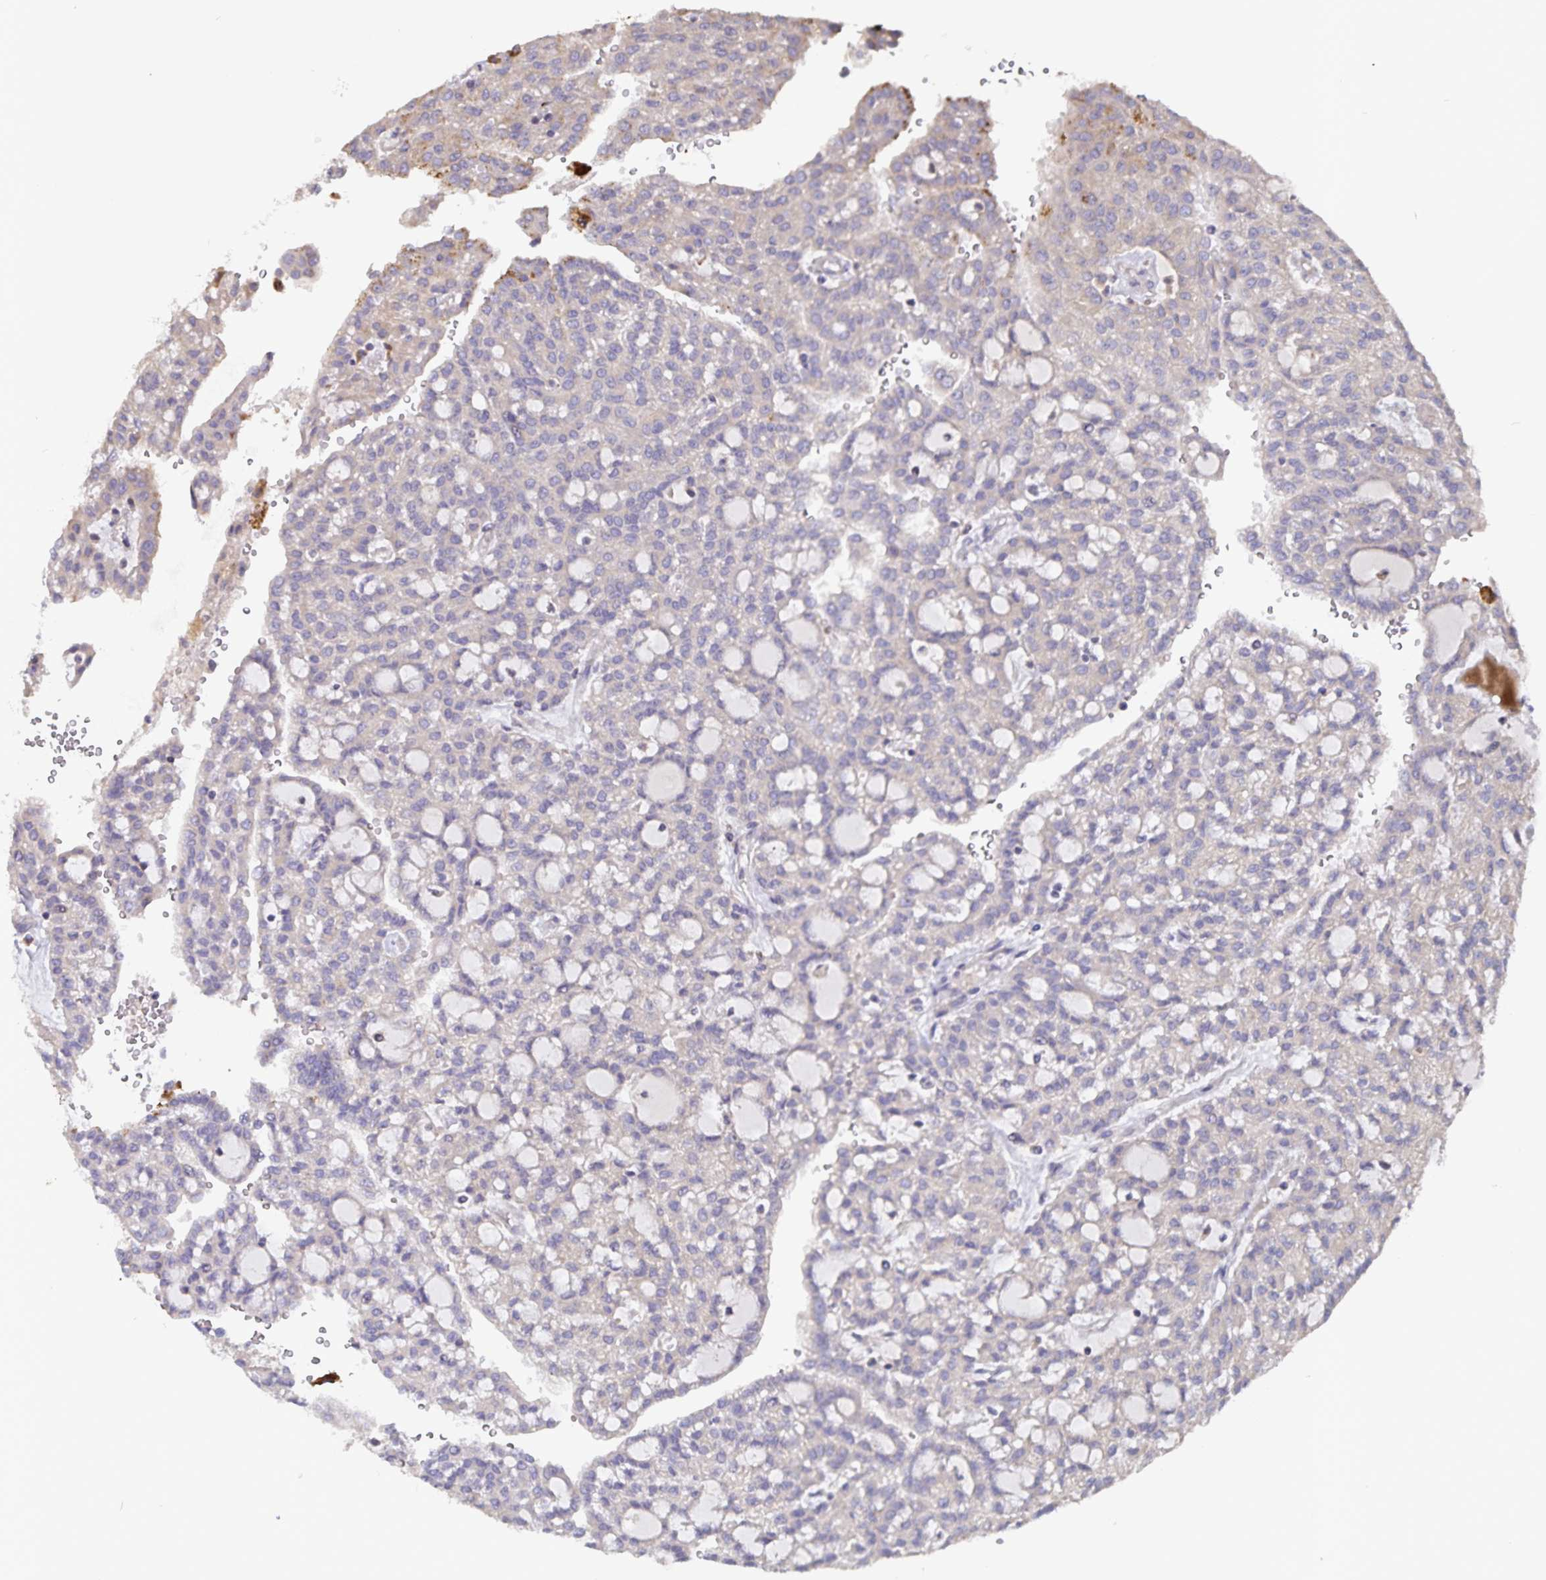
{"staining": {"intensity": "negative", "quantity": "none", "location": "none"}, "tissue": "renal cancer", "cell_type": "Tumor cells", "image_type": "cancer", "snomed": [{"axis": "morphology", "description": "Adenocarcinoma, NOS"}, {"axis": "topography", "description": "Kidney"}], "caption": "Micrograph shows no significant protein staining in tumor cells of adenocarcinoma (renal).", "gene": "FBXL16", "patient": {"sex": "male", "age": 63}}